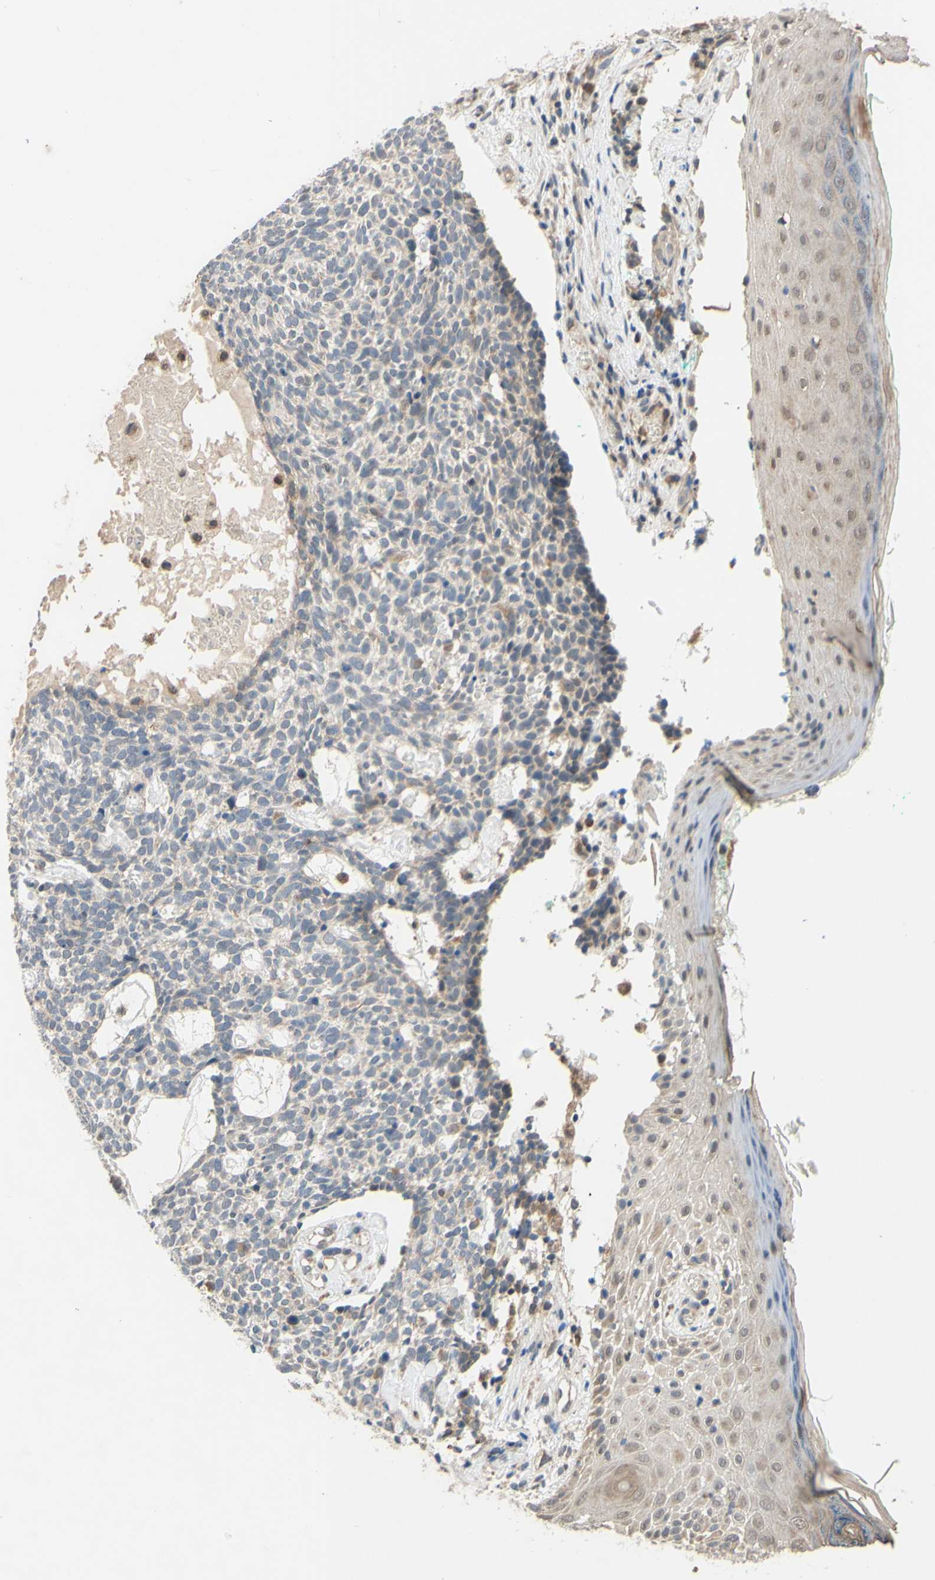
{"staining": {"intensity": "weak", "quantity": ">75%", "location": "cytoplasmic/membranous"}, "tissue": "skin cancer", "cell_type": "Tumor cells", "image_type": "cancer", "snomed": [{"axis": "morphology", "description": "Basal cell carcinoma"}, {"axis": "topography", "description": "Skin"}], "caption": "Protein staining of basal cell carcinoma (skin) tissue demonstrates weak cytoplasmic/membranous staining in about >75% of tumor cells. The protein of interest is shown in brown color, while the nuclei are stained blue.", "gene": "GATA1", "patient": {"sex": "female", "age": 84}}